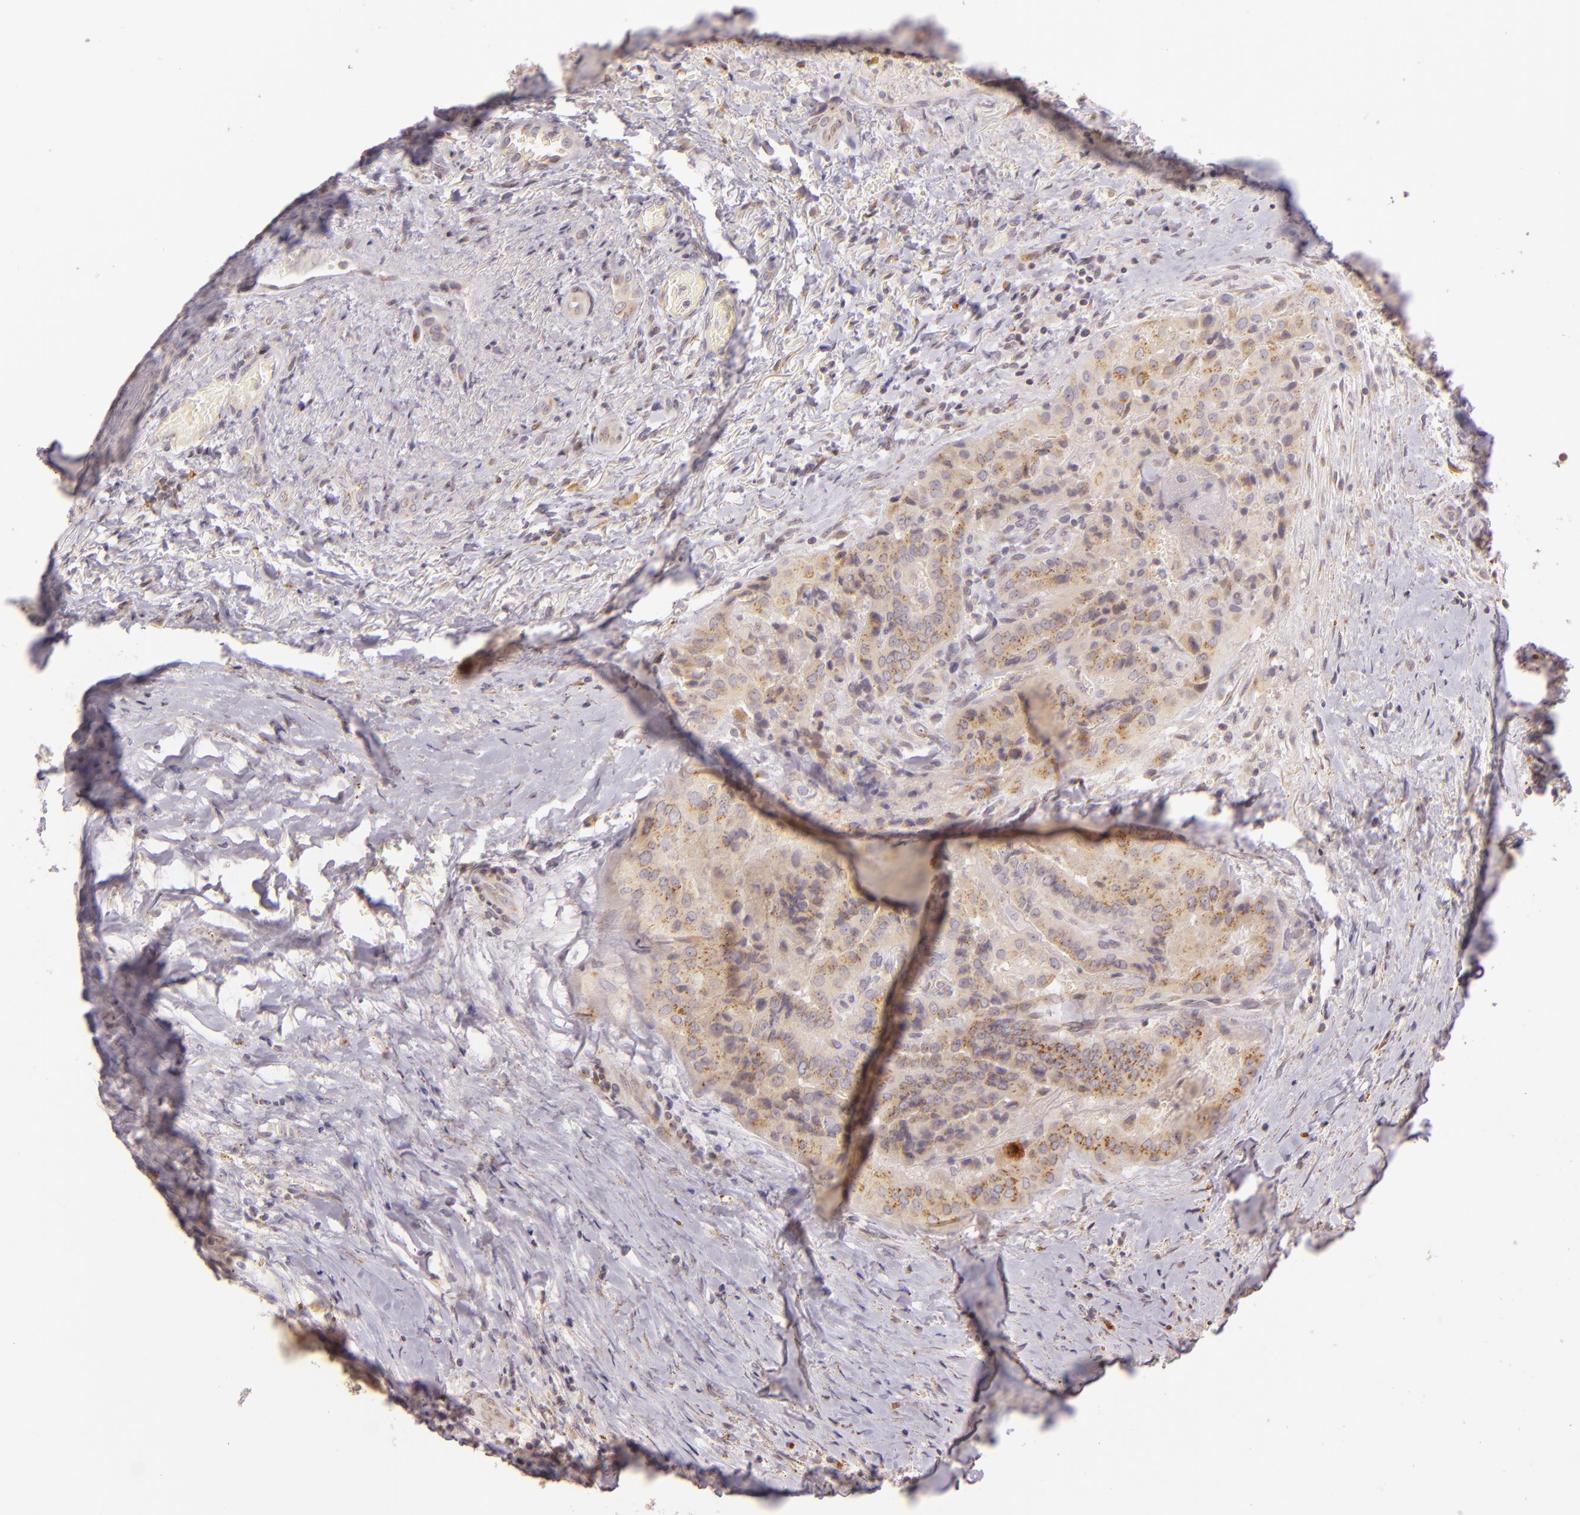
{"staining": {"intensity": "moderate", "quantity": ">75%", "location": "cytoplasmic/membranous"}, "tissue": "thyroid cancer", "cell_type": "Tumor cells", "image_type": "cancer", "snomed": [{"axis": "morphology", "description": "Papillary adenocarcinoma, NOS"}, {"axis": "topography", "description": "Thyroid gland"}], "caption": "Moderate cytoplasmic/membranous protein expression is identified in approximately >75% of tumor cells in papillary adenocarcinoma (thyroid).", "gene": "LGMN", "patient": {"sex": "female", "age": 71}}